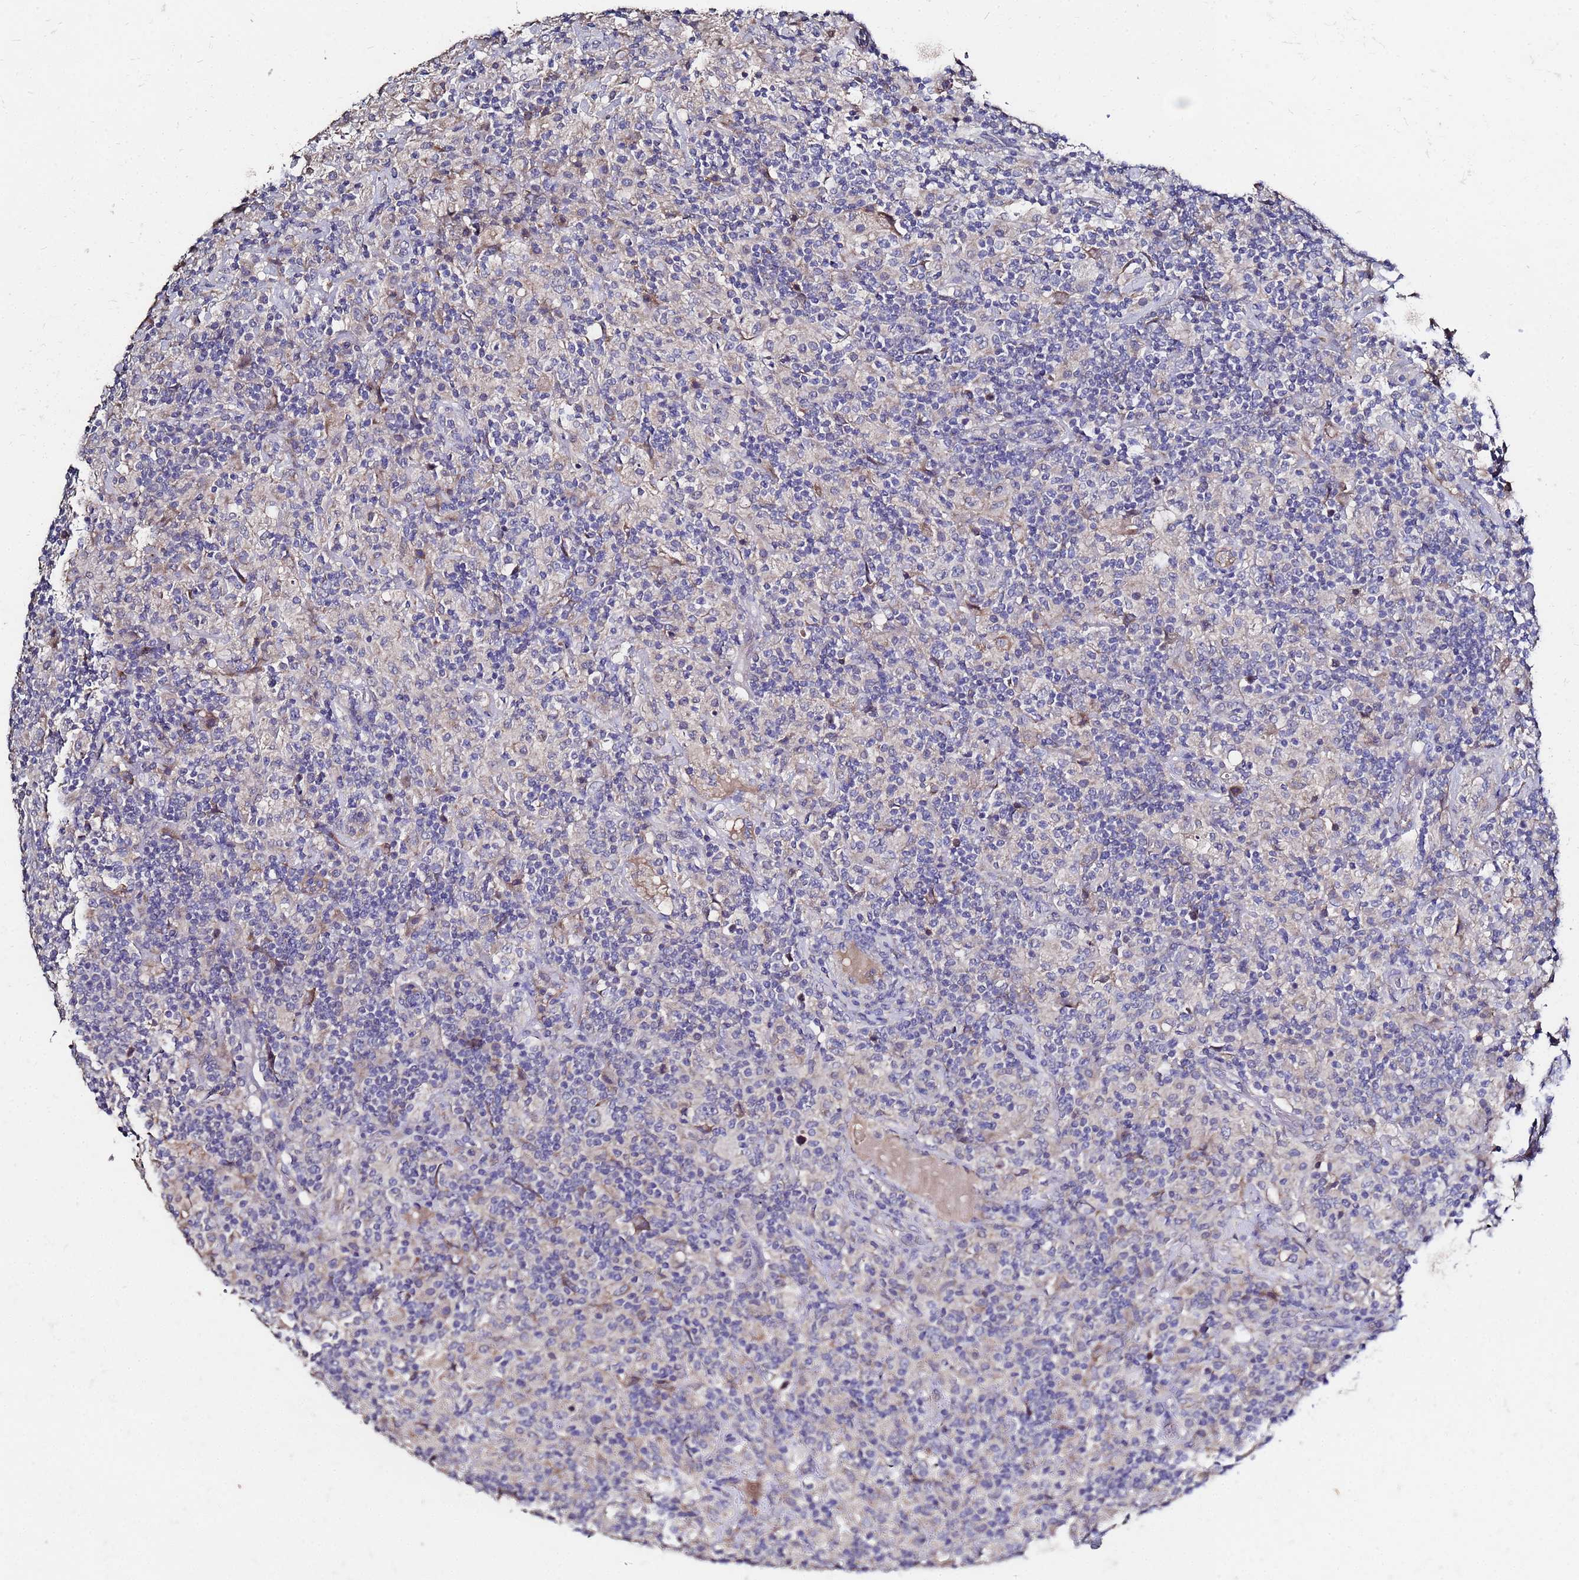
{"staining": {"intensity": "negative", "quantity": "none", "location": "none"}, "tissue": "lymphoma", "cell_type": "Tumor cells", "image_type": "cancer", "snomed": [{"axis": "morphology", "description": "Hodgkin's disease, NOS"}, {"axis": "topography", "description": "Lymph node"}], "caption": "Immunohistochemical staining of human lymphoma shows no significant expression in tumor cells. (Immunohistochemistry, brightfield microscopy, high magnification).", "gene": "TCP10L", "patient": {"sex": "male", "age": 70}}